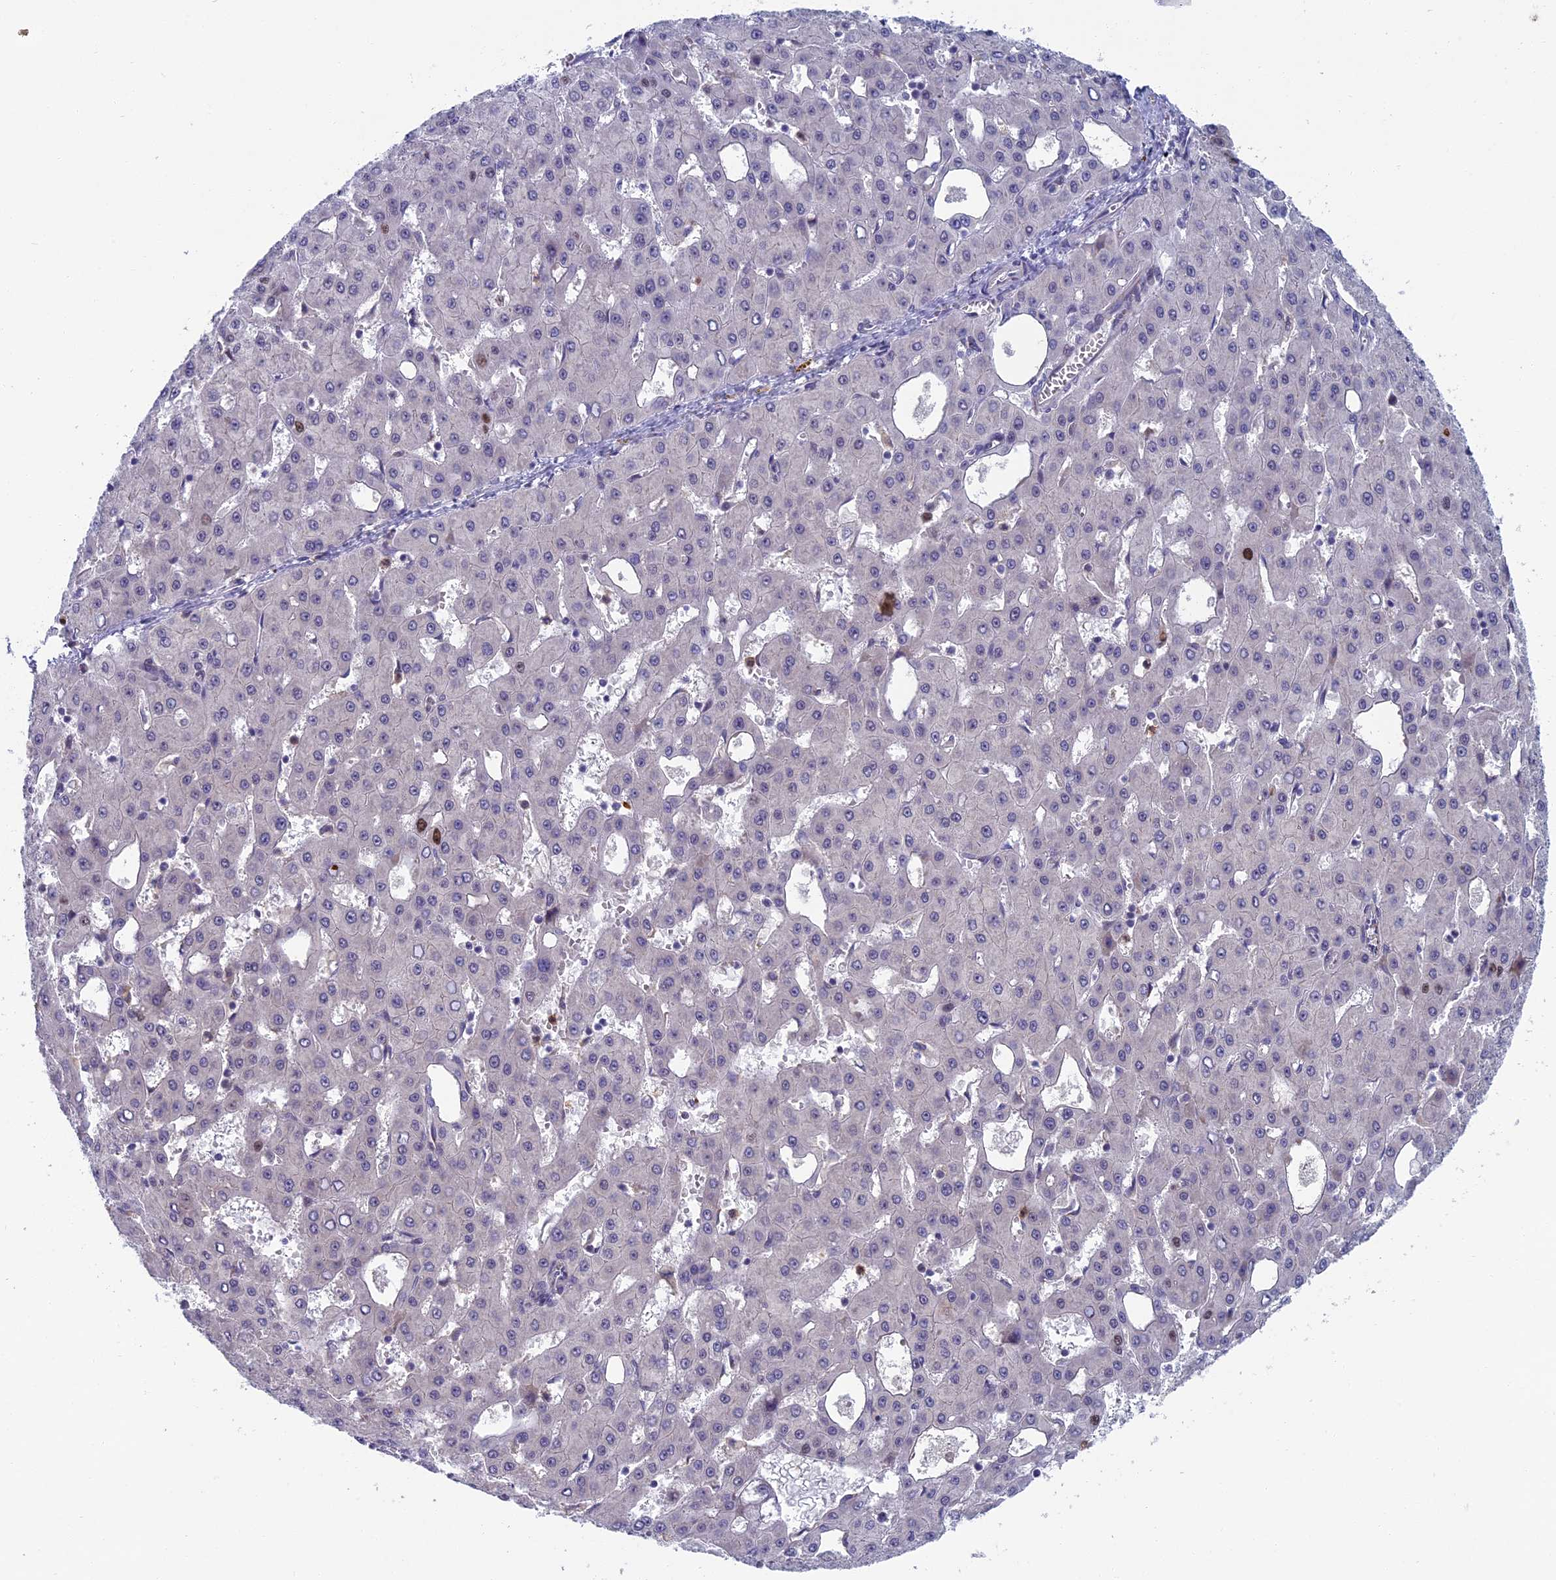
{"staining": {"intensity": "negative", "quantity": "none", "location": "none"}, "tissue": "liver cancer", "cell_type": "Tumor cells", "image_type": "cancer", "snomed": [{"axis": "morphology", "description": "Carcinoma, Hepatocellular, NOS"}, {"axis": "topography", "description": "Liver"}], "caption": "Tumor cells are negative for protein expression in human liver cancer.", "gene": "LIG1", "patient": {"sex": "male", "age": 47}}